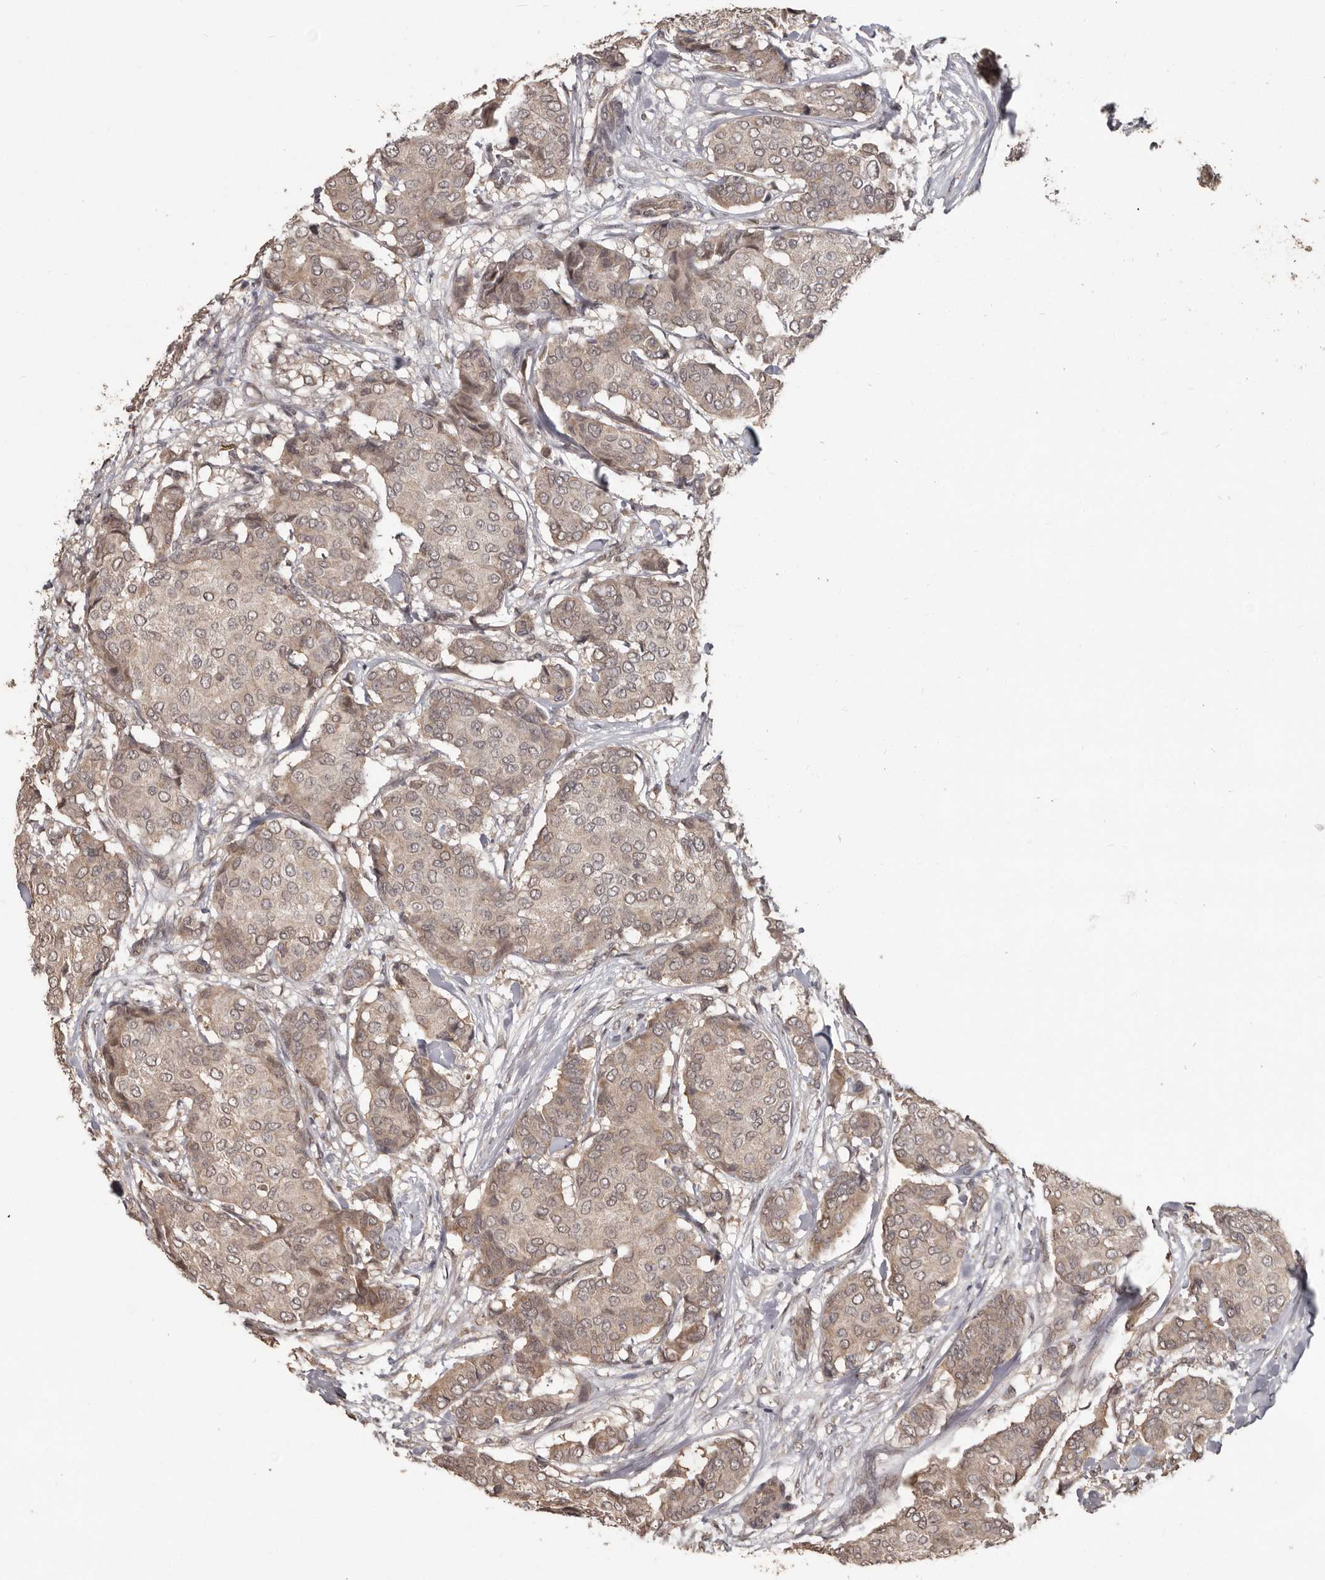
{"staining": {"intensity": "weak", "quantity": ">75%", "location": "cytoplasmic/membranous,nuclear"}, "tissue": "breast cancer", "cell_type": "Tumor cells", "image_type": "cancer", "snomed": [{"axis": "morphology", "description": "Duct carcinoma"}, {"axis": "topography", "description": "Breast"}], "caption": "Breast intraductal carcinoma stained for a protein (brown) reveals weak cytoplasmic/membranous and nuclear positive expression in approximately >75% of tumor cells.", "gene": "ZFP14", "patient": {"sex": "female", "age": 75}}